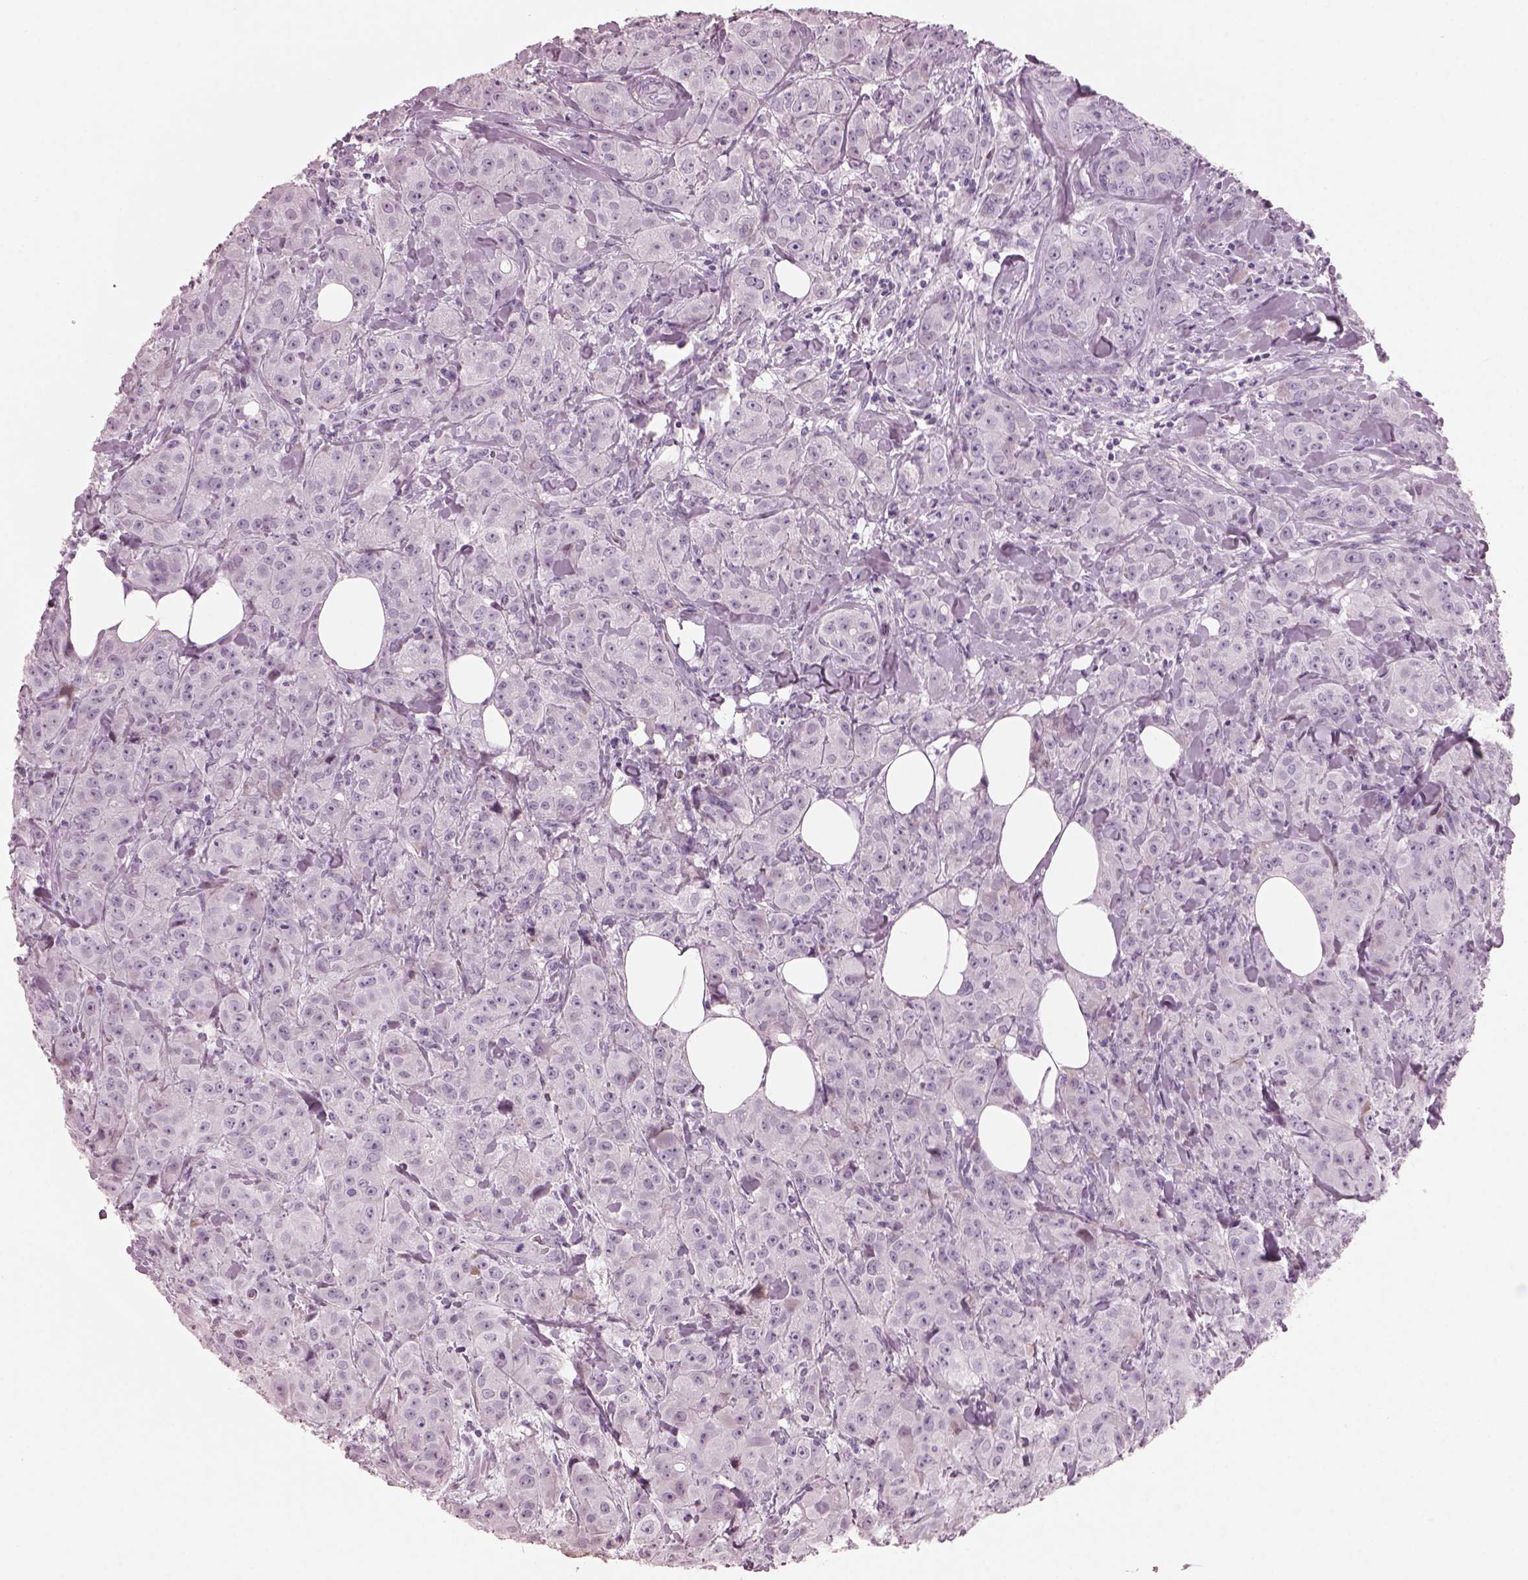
{"staining": {"intensity": "negative", "quantity": "none", "location": "none"}, "tissue": "breast cancer", "cell_type": "Tumor cells", "image_type": "cancer", "snomed": [{"axis": "morphology", "description": "Duct carcinoma"}, {"axis": "topography", "description": "Breast"}], "caption": "IHC of breast cancer (infiltrating ductal carcinoma) exhibits no expression in tumor cells.", "gene": "HYDIN", "patient": {"sex": "female", "age": 43}}